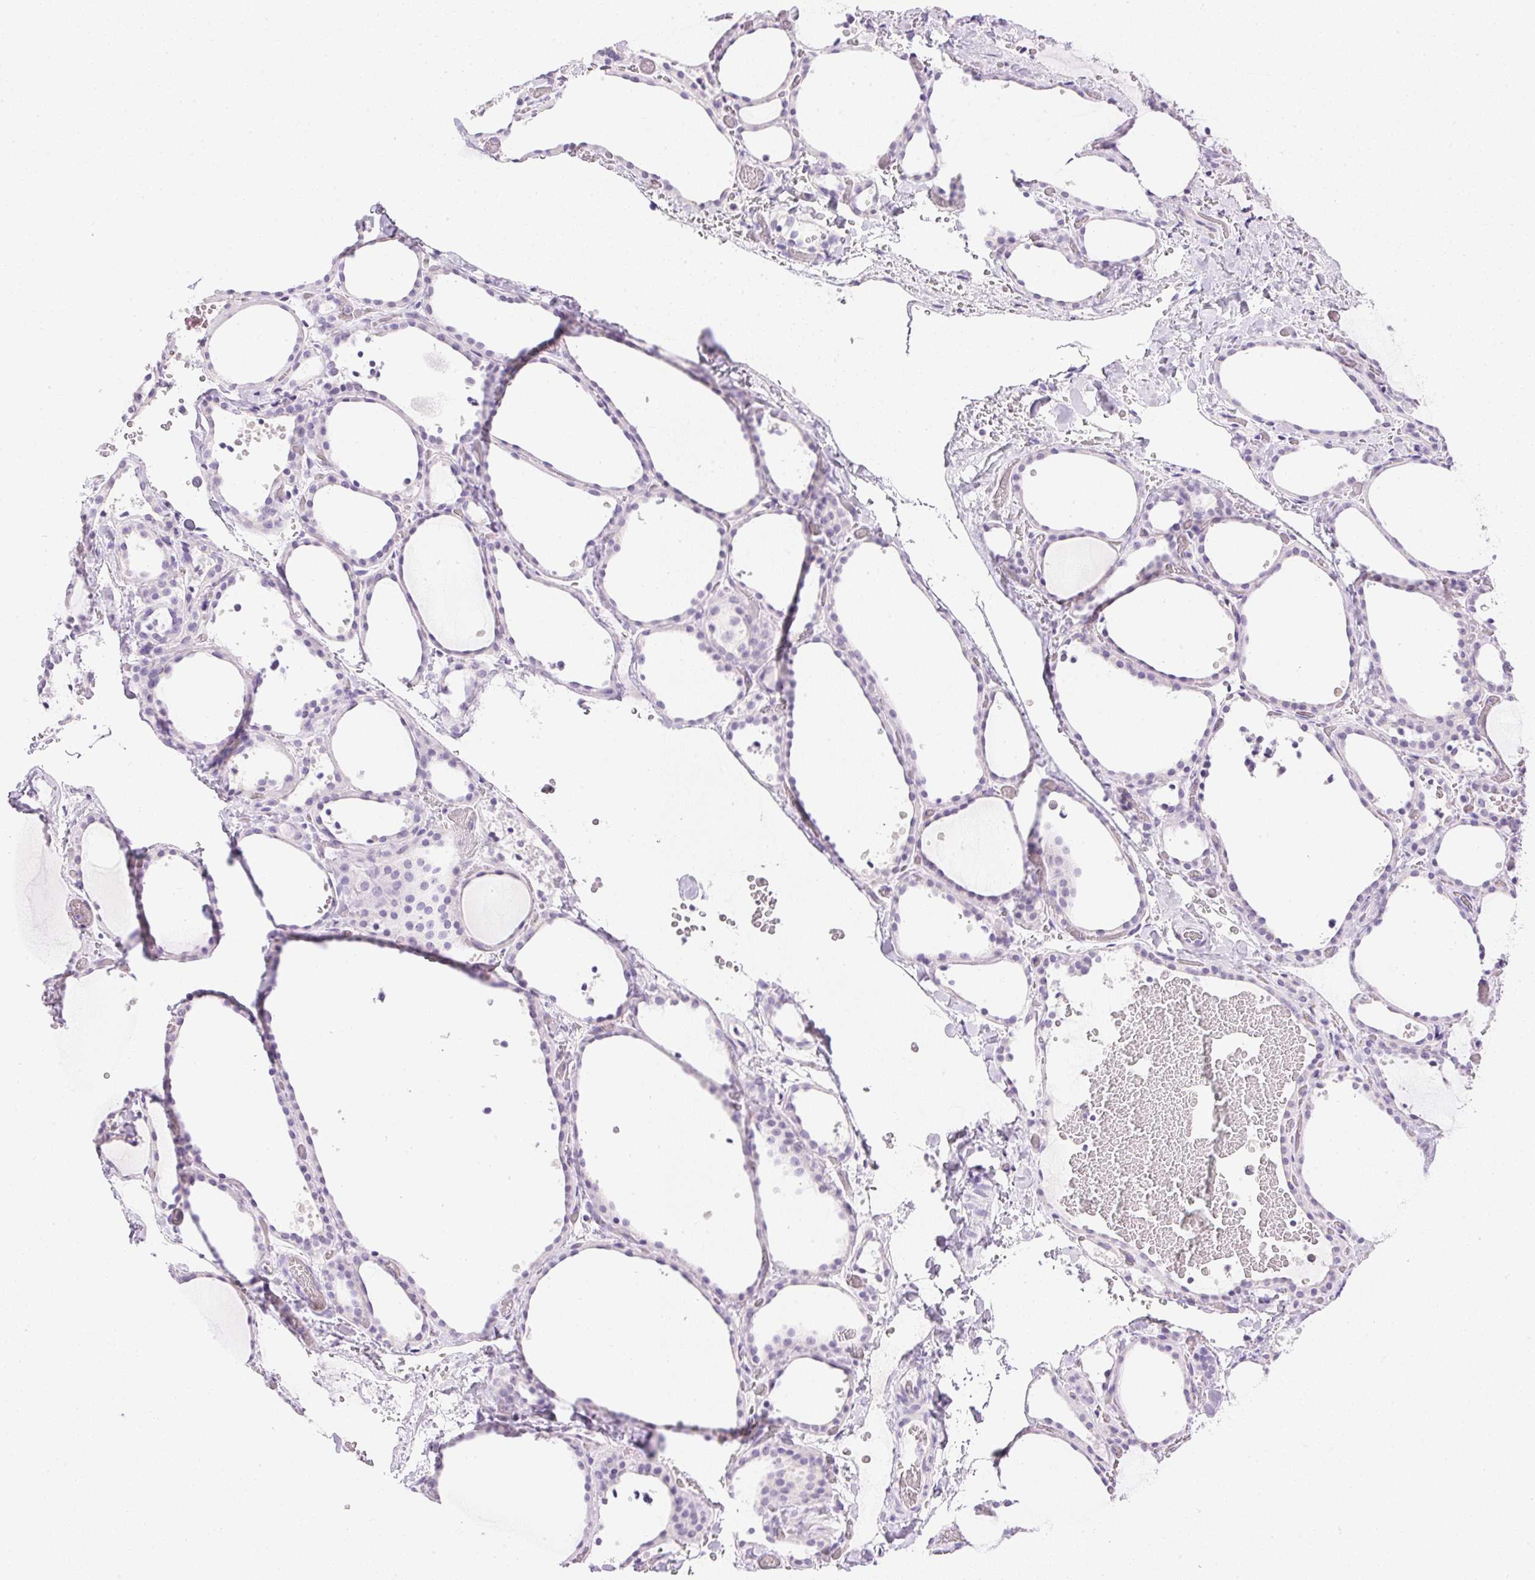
{"staining": {"intensity": "negative", "quantity": "none", "location": "none"}, "tissue": "thyroid gland", "cell_type": "Glandular cells", "image_type": "normal", "snomed": [{"axis": "morphology", "description": "Normal tissue, NOS"}, {"axis": "topography", "description": "Thyroid gland"}], "caption": "Human thyroid gland stained for a protein using immunohistochemistry (IHC) exhibits no expression in glandular cells.", "gene": "ATP6V1G3", "patient": {"sex": "female", "age": 36}}